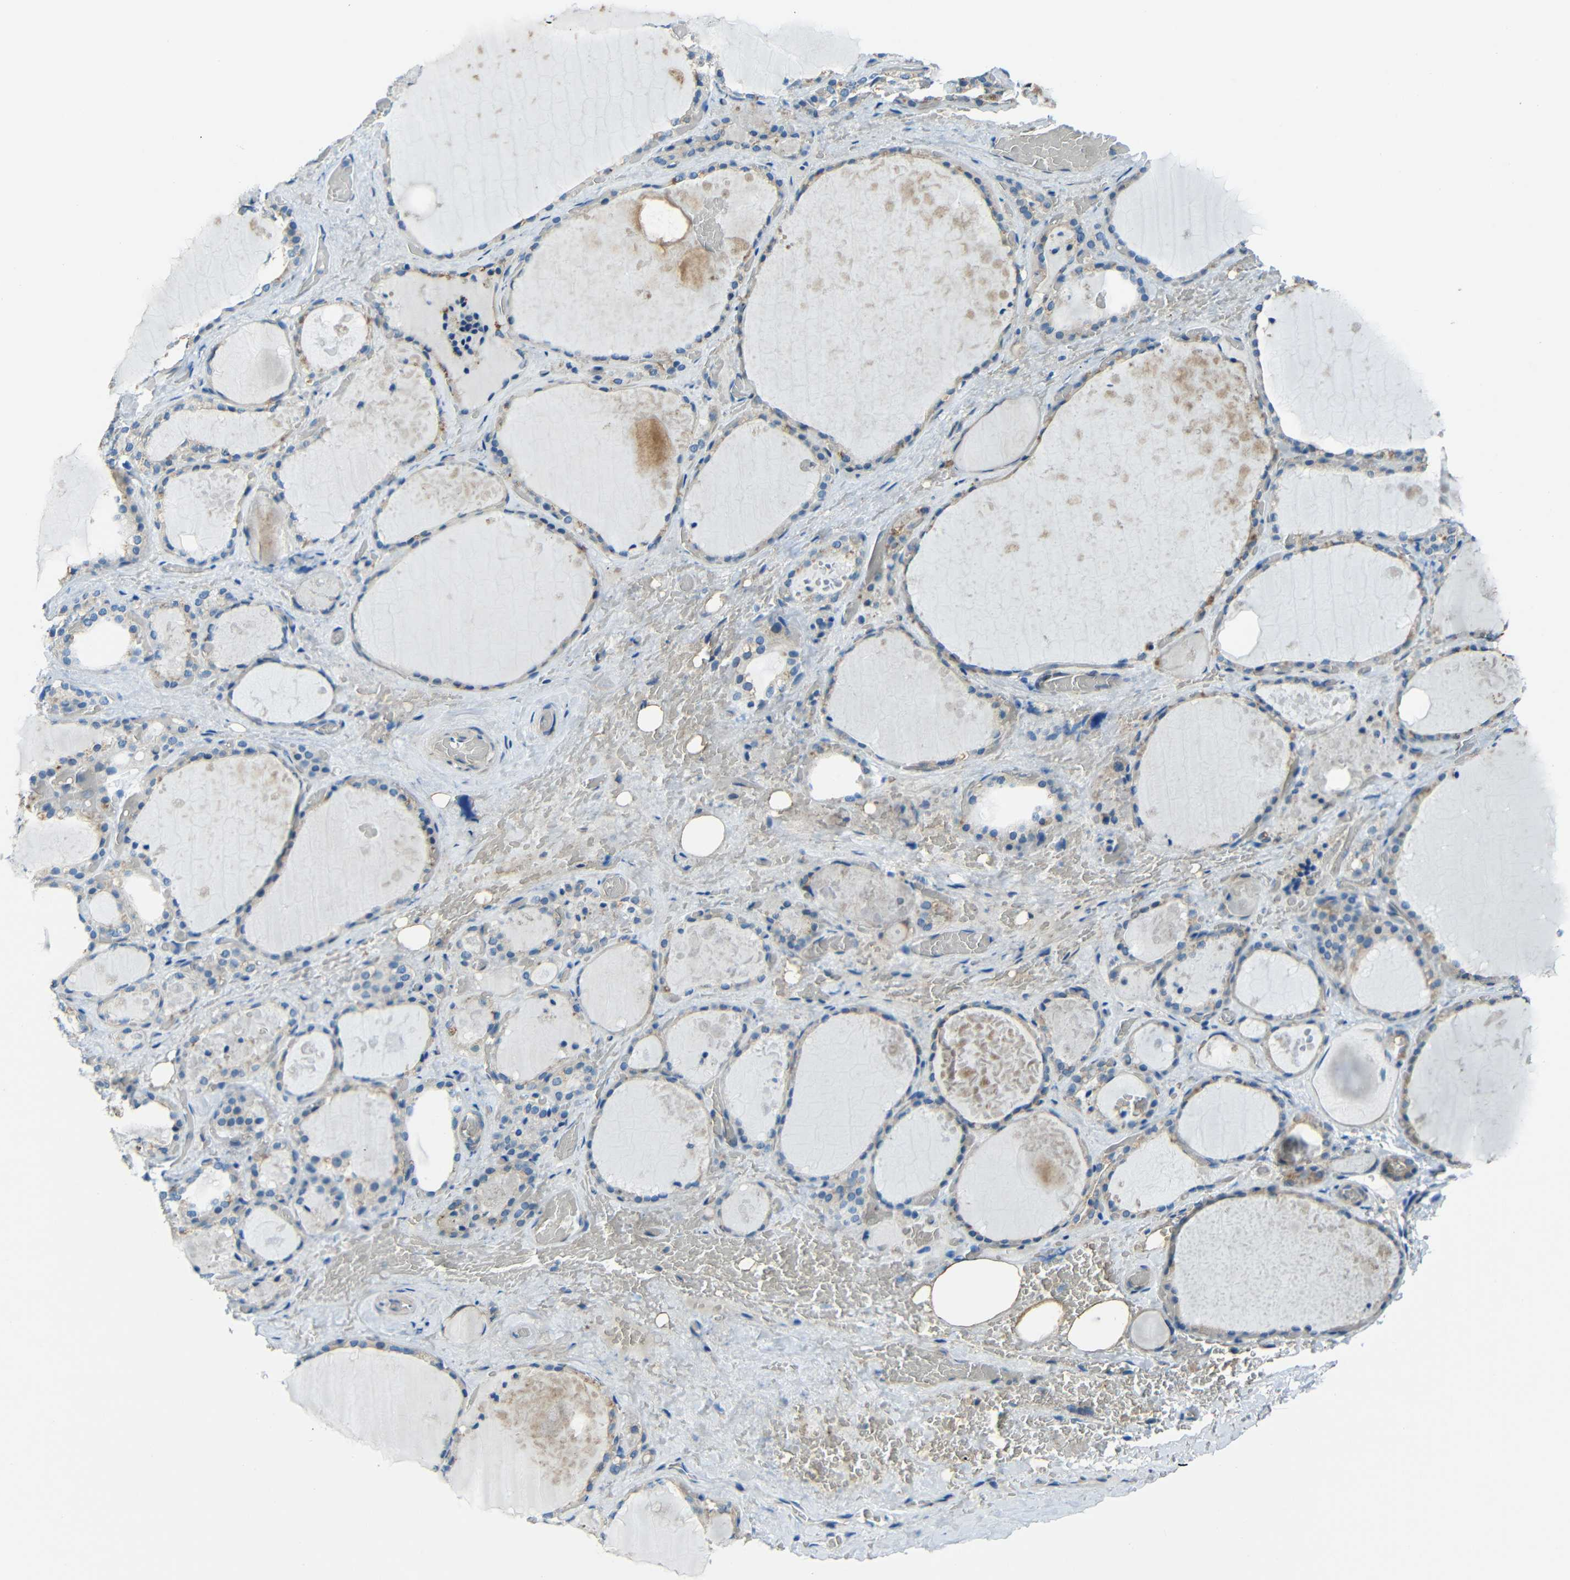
{"staining": {"intensity": "weak", "quantity": "<25%", "location": "cytoplasmic/membranous"}, "tissue": "thyroid gland", "cell_type": "Glandular cells", "image_type": "normal", "snomed": [{"axis": "morphology", "description": "Normal tissue, NOS"}, {"axis": "topography", "description": "Thyroid gland"}], "caption": "Histopathology image shows no protein staining in glandular cells of unremarkable thyroid gland.", "gene": "CYP26B1", "patient": {"sex": "male", "age": 61}}